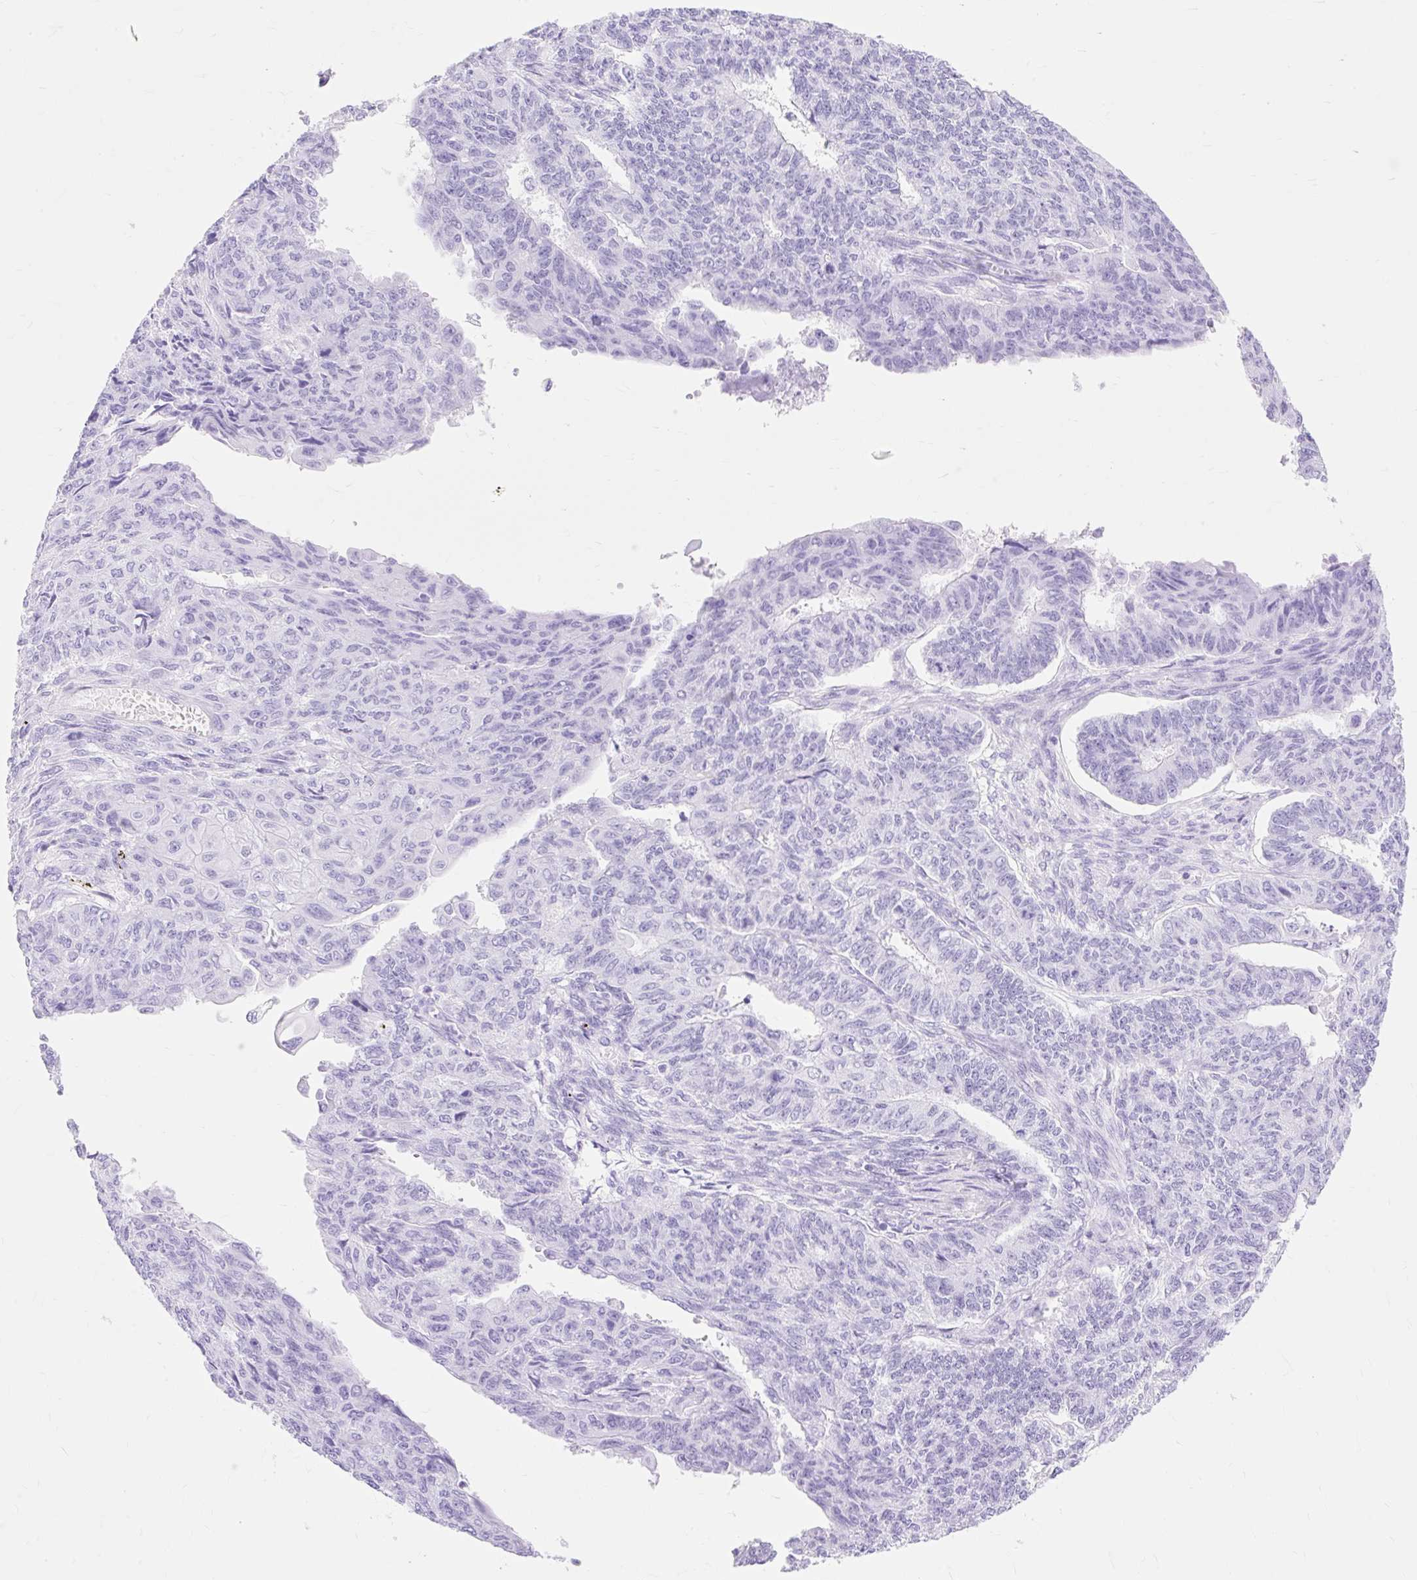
{"staining": {"intensity": "negative", "quantity": "none", "location": "none"}, "tissue": "endometrial cancer", "cell_type": "Tumor cells", "image_type": "cancer", "snomed": [{"axis": "morphology", "description": "Adenocarcinoma, NOS"}, {"axis": "topography", "description": "Endometrium"}], "caption": "Tumor cells are negative for protein expression in human endometrial adenocarcinoma.", "gene": "MBP", "patient": {"sex": "female", "age": 32}}